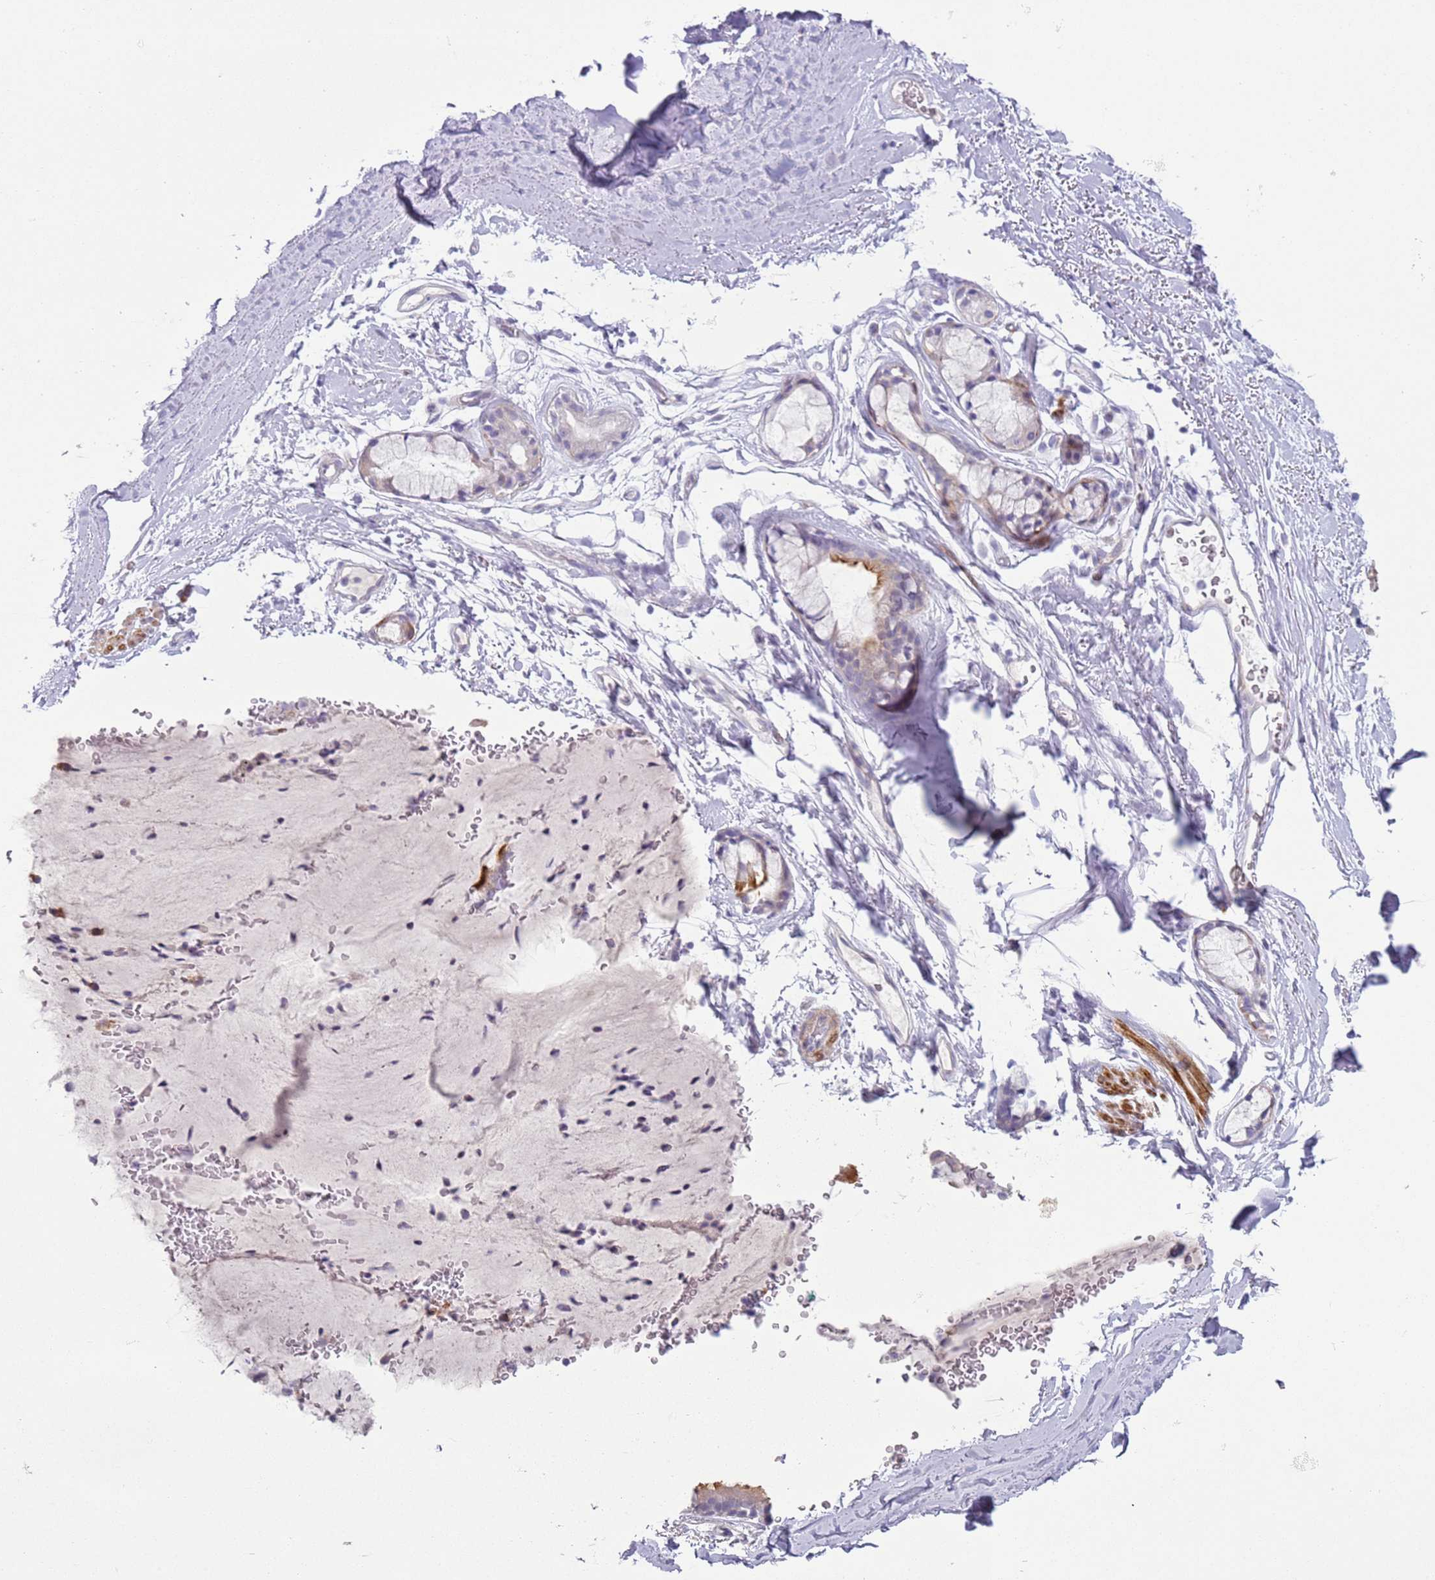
{"staining": {"intensity": "negative", "quantity": "none", "location": "none"}, "tissue": "adipose tissue", "cell_type": "Adipocytes", "image_type": "normal", "snomed": [{"axis": "morphology", "description": "Normal tissue, NOS"}, {"axis": "topography", "description": "Lymph node"}, {"axis": "topography", "description": "Bronchus"}], "caption": "Adipocytes show no significant staining in normal adipose tissue. The staining was performed using DAB (3,3'-diaminobenzidine) to visualize the protein expression in brown, while the nuclei were stained in blue with hematoxylin (Magnification: 20x).", "gene": "ZNF239", "patient": {"sex": "male", "age": 63}}